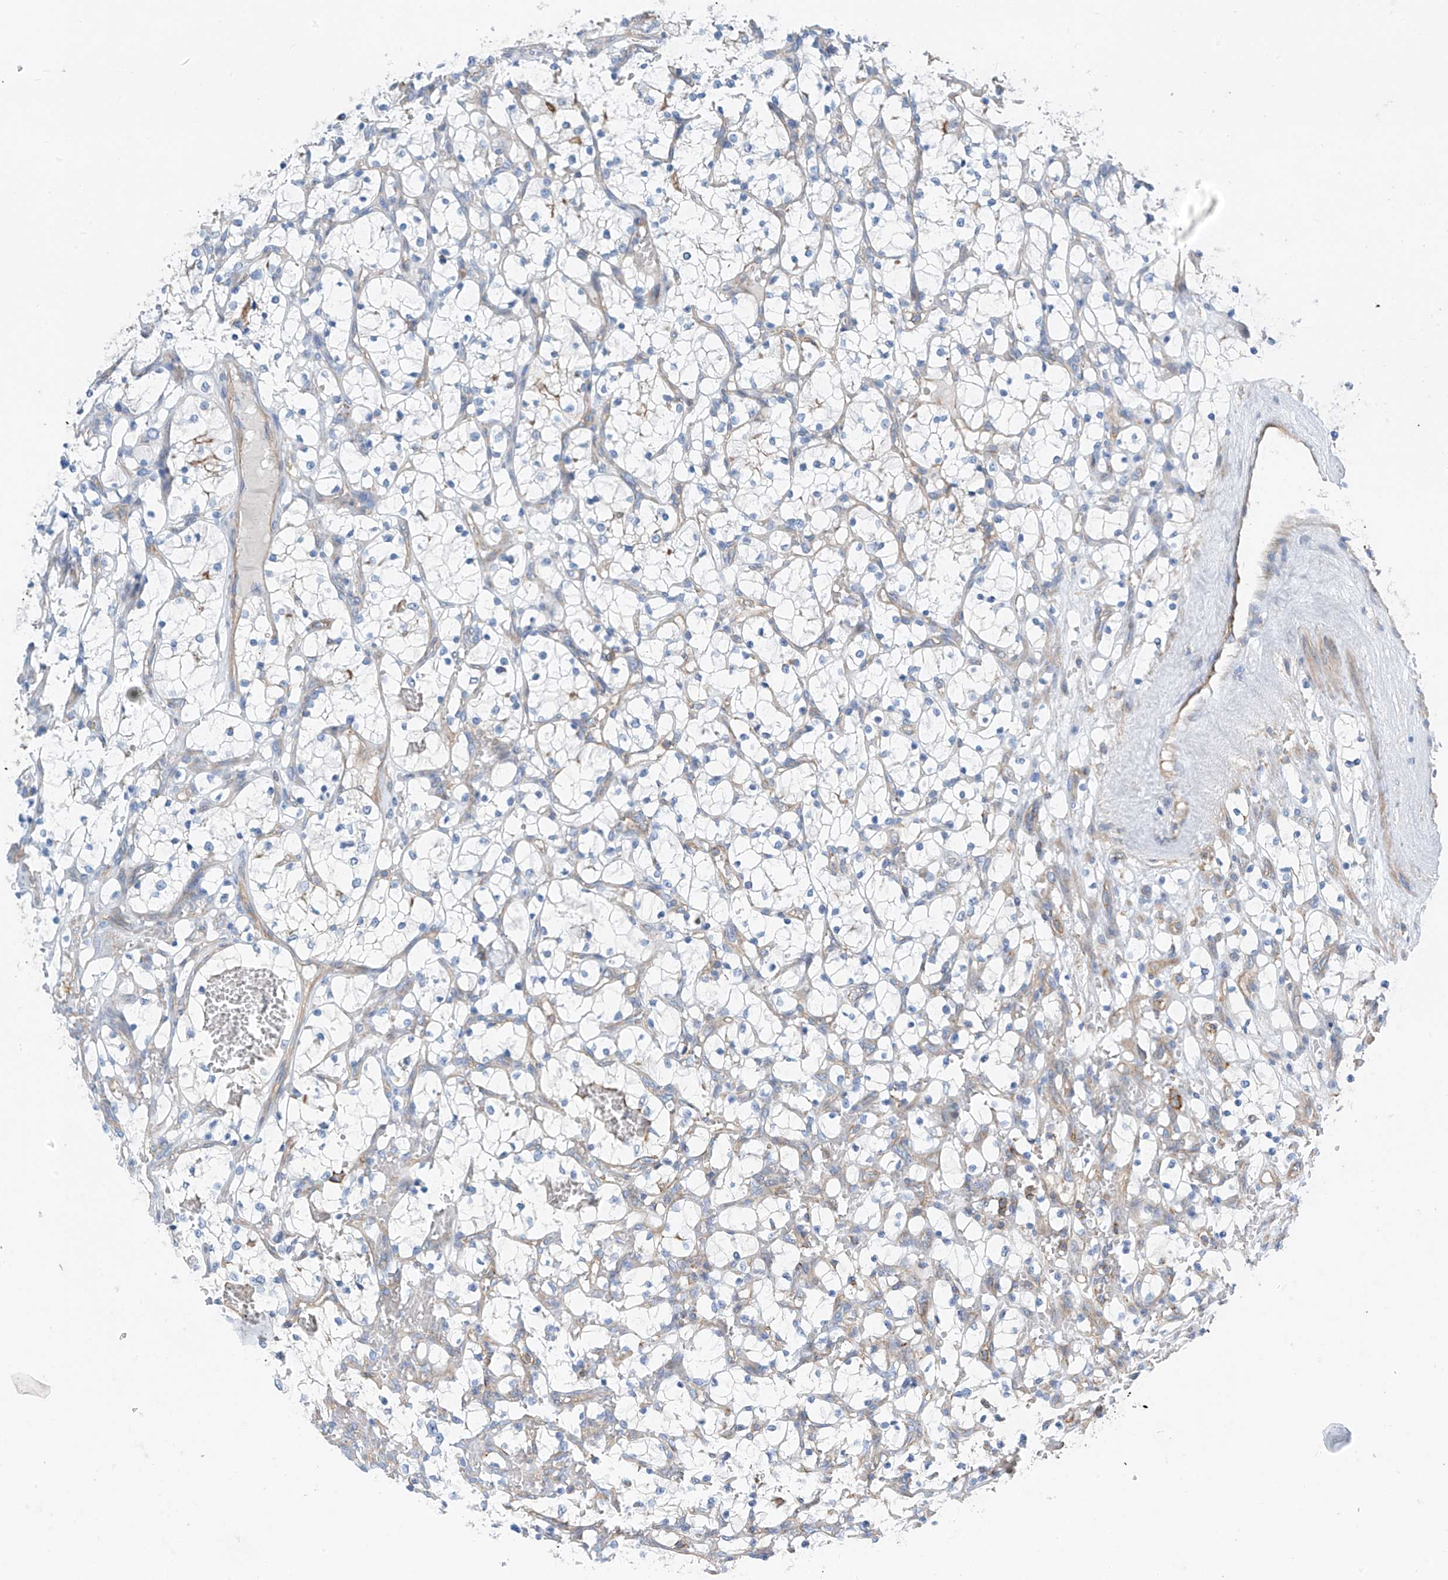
{"staining": {"intensity": "negative", "quantity": "none", "location": "none"}, "tissue": "renal cancer", "cell_type": "Tumor cells", "image_type": "cancer", "snomed": [{"axis": "morphology", "description": "Adenocarcinoma, NOS"}, {"axis": "topography", "description": "Kidney"}], "caption": "This is a image of immunohistochemistry (IHC) staining of renal cancer (adenocarcinoma), which shows no staining in tumor cells.", "gene": "SLC1A5", "patient": {"sex": "female", "age": 69}}